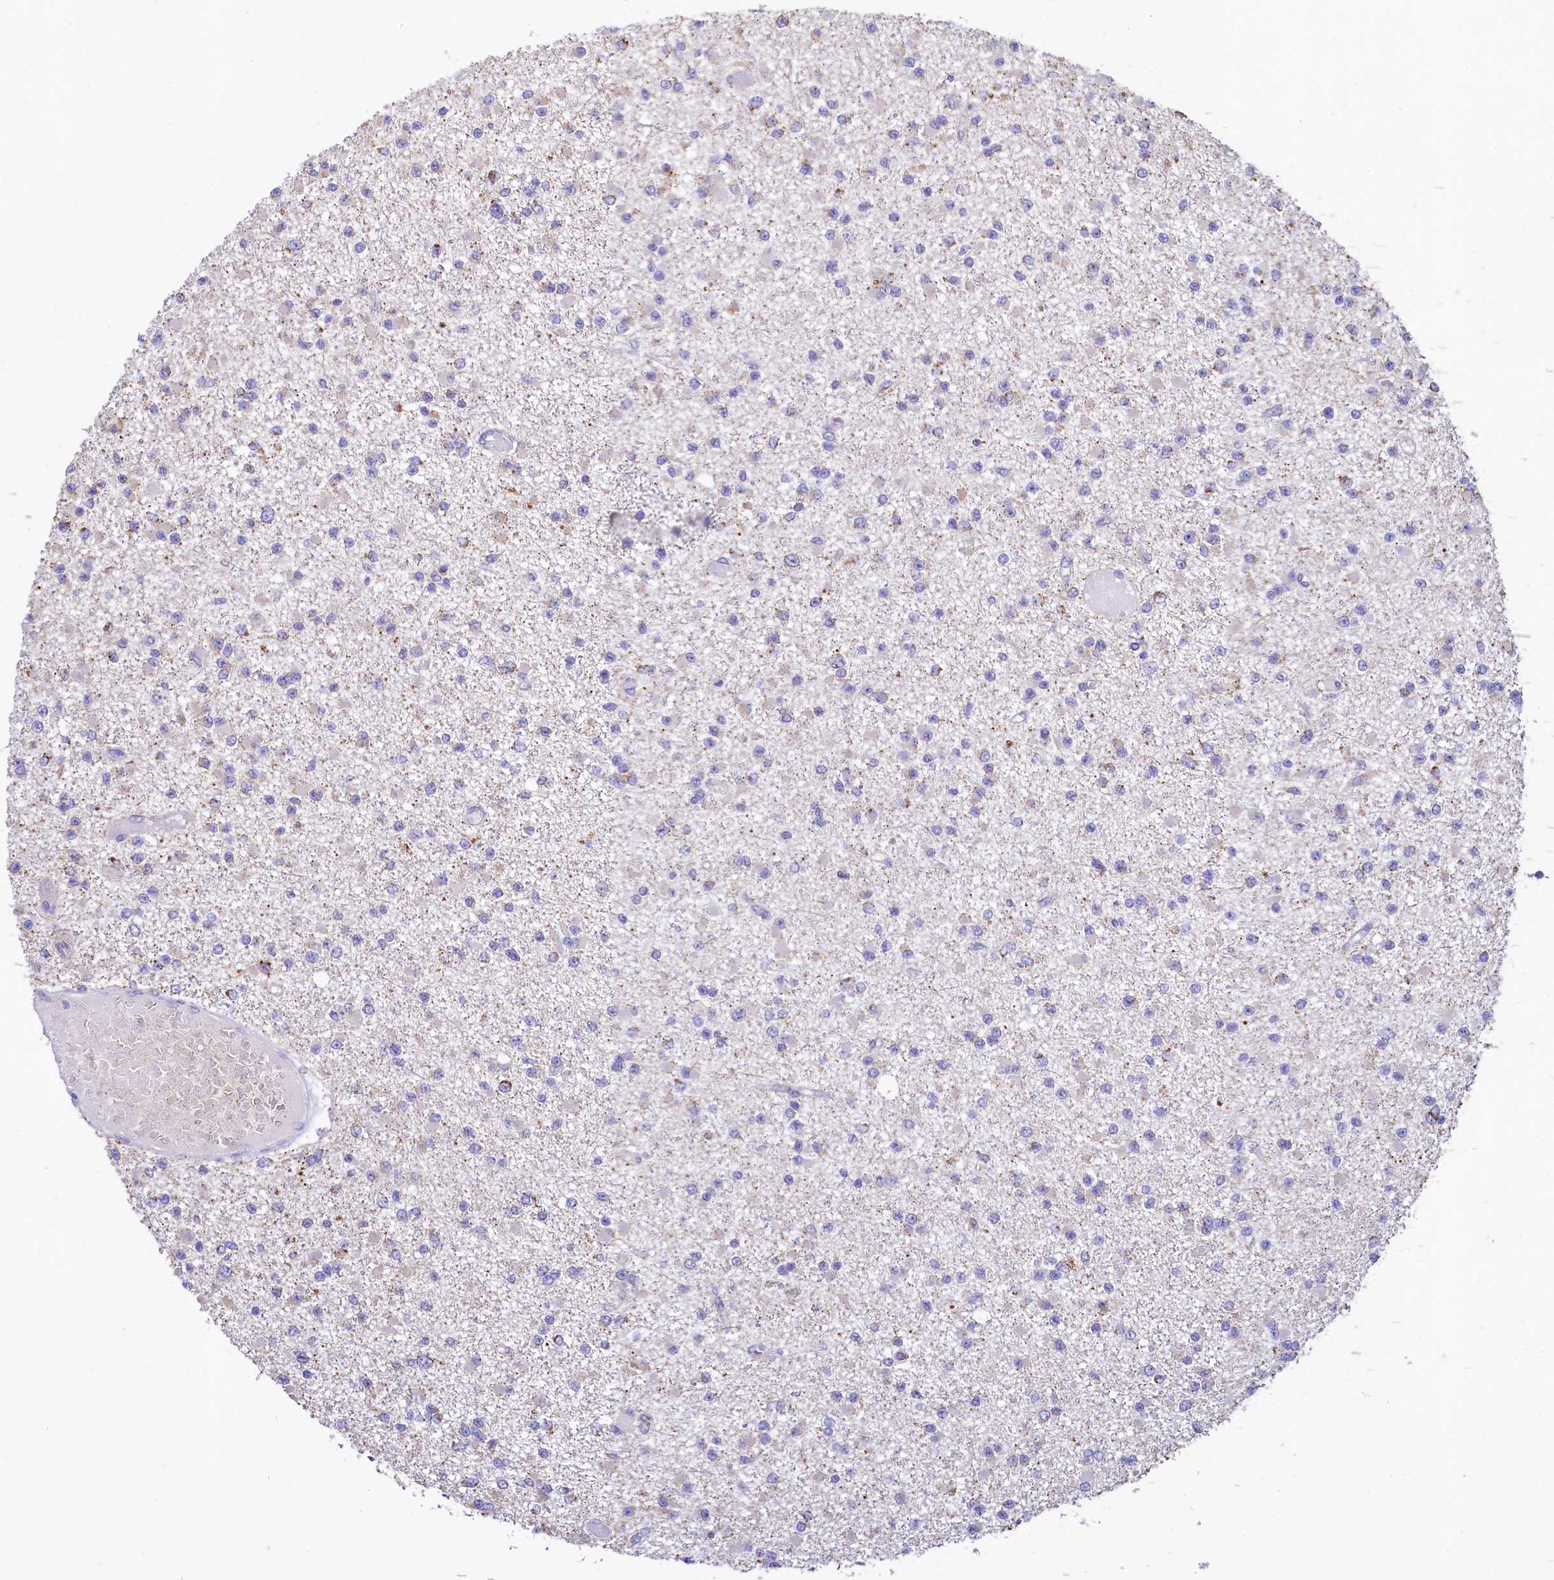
{"staining": {"intensity": "negative", "quantity": "none", "location": "none"}, "tissue": "glioma", "cell_type": "Tumor cells", "image_type": "cancer", "snomed": [{"axis": "morphology", "description": "Glioma, malignant, Low grade"}, {"axis": "topography", "description": "Brain"}], "caption": "High power microscopy histopathology image of an immunohistochemistry (IHC) photomicrograph of glioma, revealing no significant expression in tumor cells. (Brightfield microscopy of DAB immunohistochemistry (IHC) at high magnification).", "gene": "IDH3A", "patient": {"sex": "female", "age": 22}}